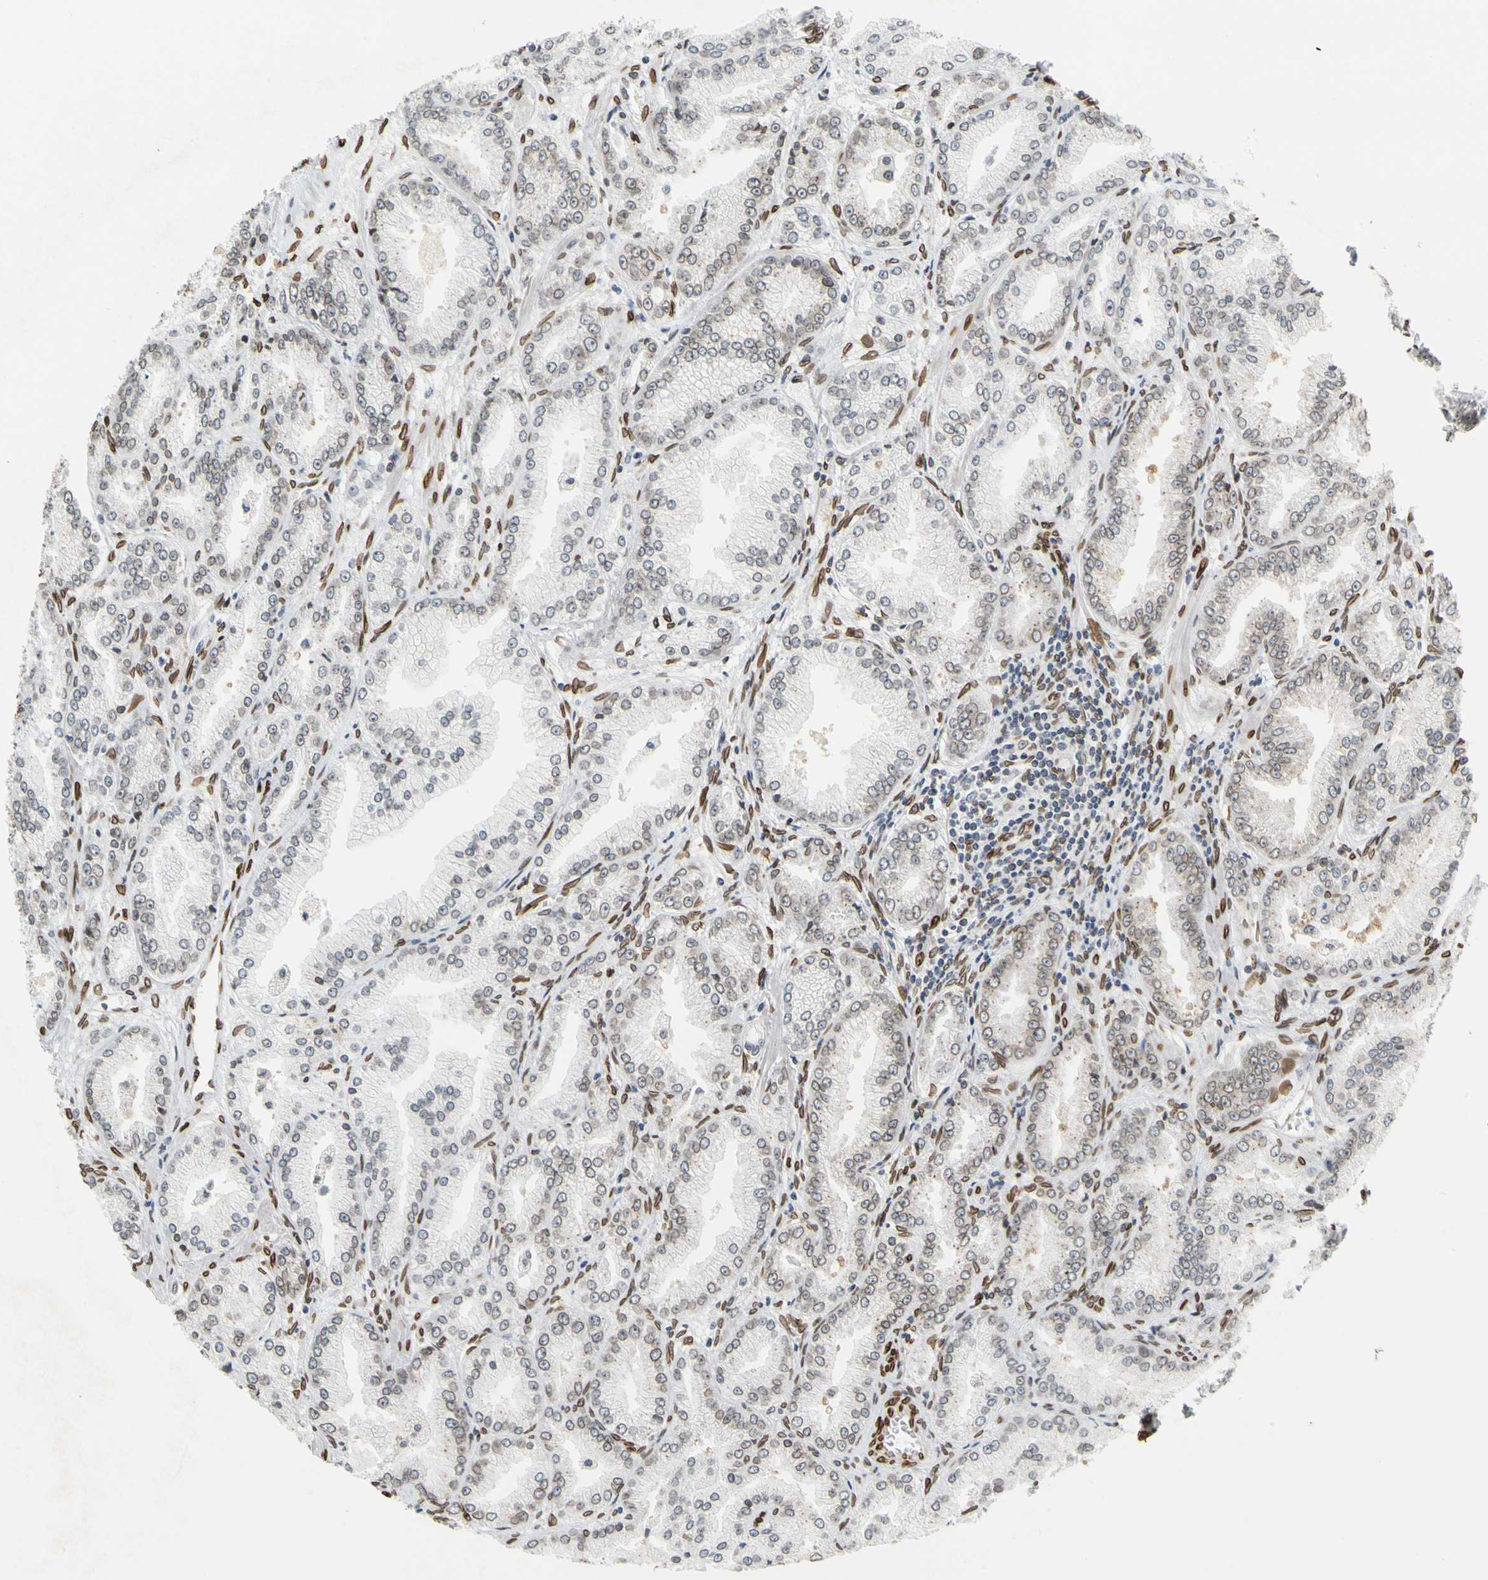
{"staining": {"intensity": "weak", "quantity": "<25%", "location": "cytoplasmic/membranous,nuclear"}, "tissue": "prostate cancer", "cell_type": "Tumor cells", "image_type": "cancer", "snomed": [{"axis": "morphology", "description": "Adenocarcinoma, High grade"}, {"axis": "topography", "description": "Prostate"}], "caption": "Prostate adenocarcinoma (high-grade) was stained to show a protein in brown. There is no significant staining in tumor cells.", "gene": "SUN1", "patient": {"sex": "male", "age": 61}}